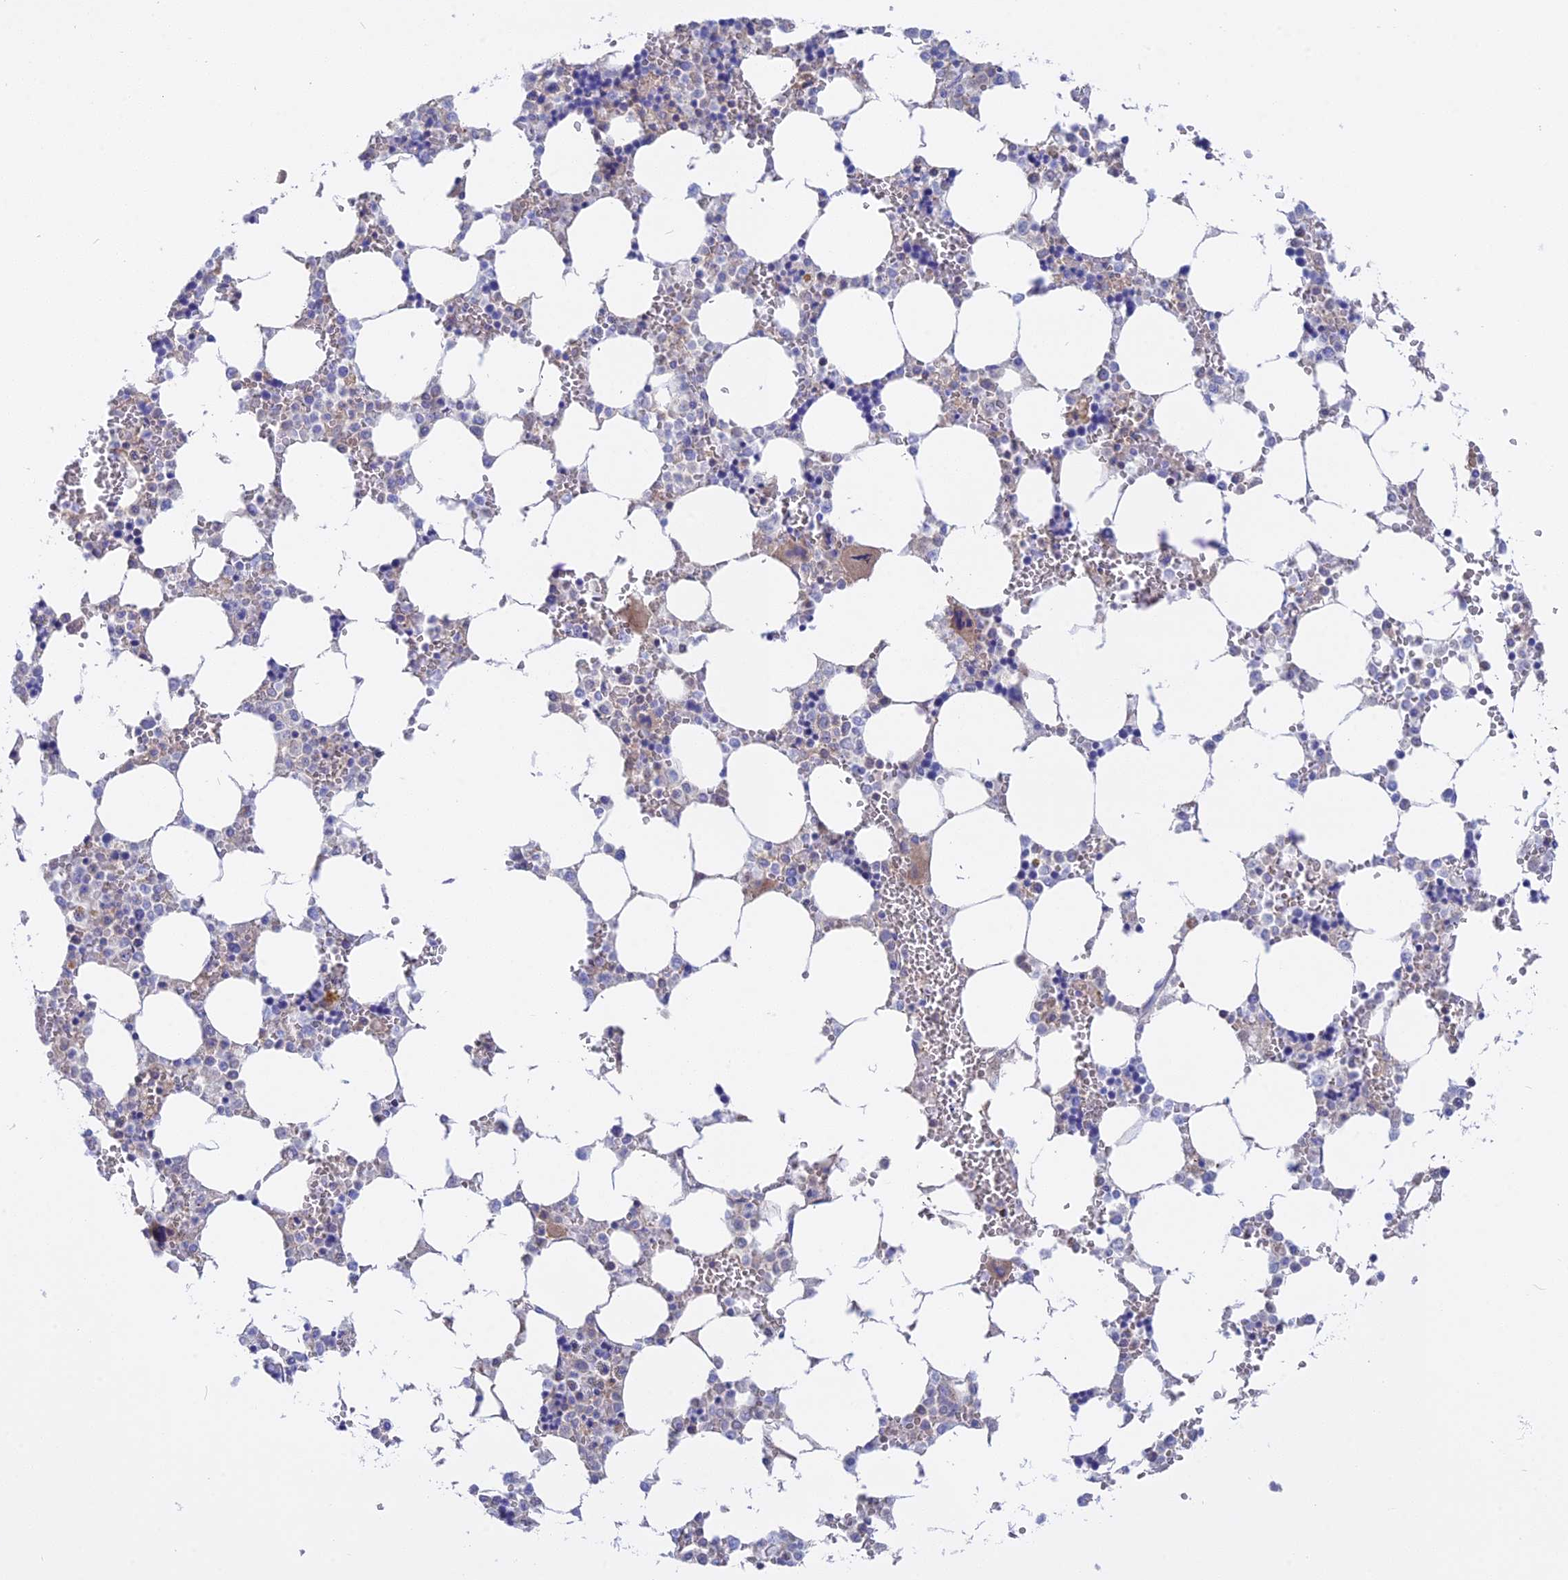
{"staining": {"intensity": "negative", "quantity": "none", "location": "none"}, "tissue": "bone marrow", "cell_type": "Hematopoietic cells", "image_type": "normal", "snomed": [{"axis": "morphology", "description": "Normal tissue, NOS"}, {"axis": "topography", "description": "Bone marrow"}], "caption": "Immunohistochemistry (IHC) photomicrograph of normal bone marrow: bone marrow stained with DAB demonstrates no significant protein positivity in hematopoietic cells. (Brightfield microscopy of DAB immunohistochemistry (IHC) at high magnification).", "gene": "ADGRA1", "patient": {"sex": "male", "age": 64}}